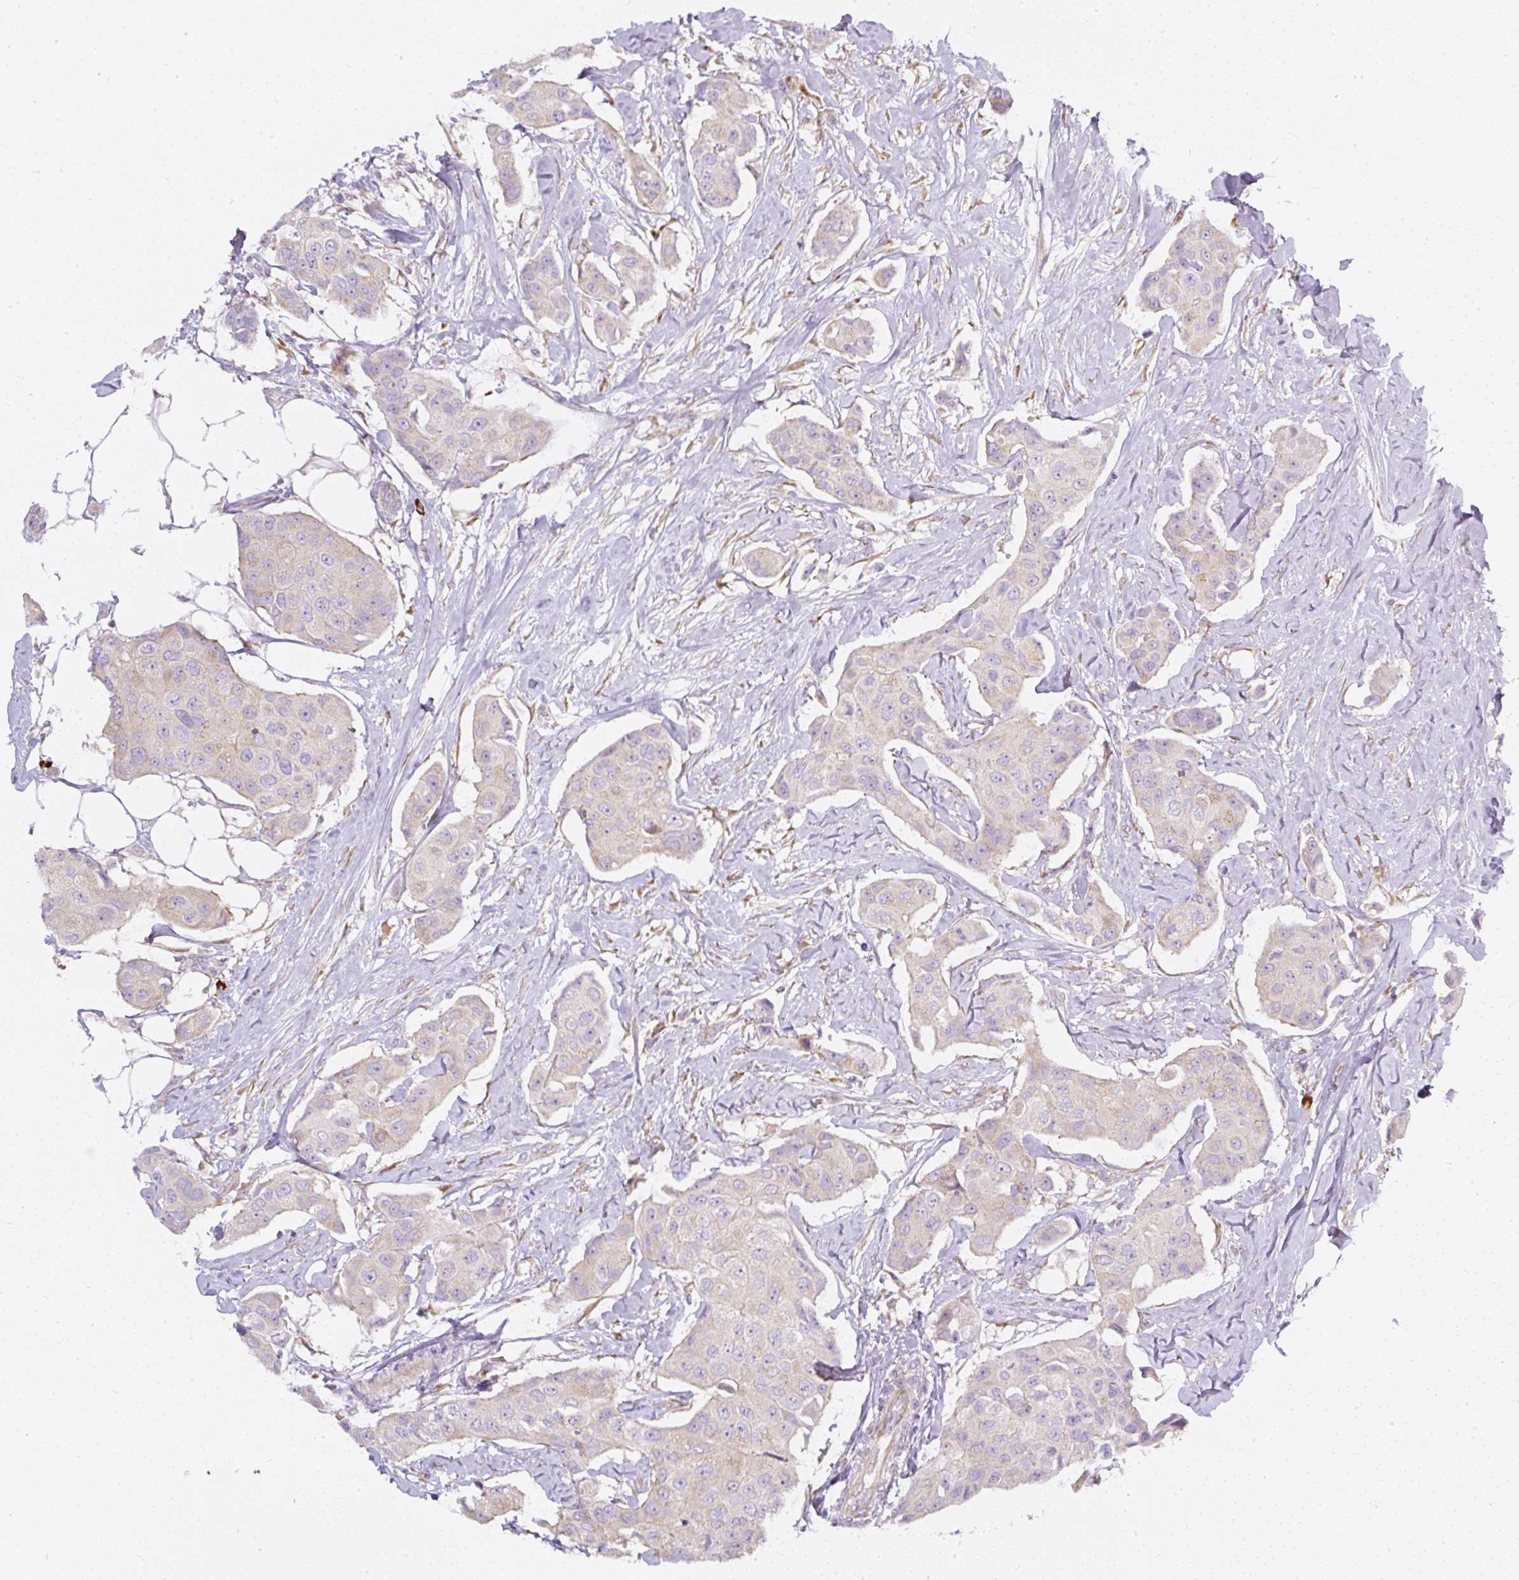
{"staining": {"intensity": "negative", "quantity": "none", "location": "none"}, "tissue": "breast cancer", "cell_type": "Tumor cells", "image_type": "cancer", "snomed": [{"axis": "morphology", "description": "Duct carcinoma"}, {"axis": "topography", "description": "Breast"}, {"axis": "topography", "description": "Lymph node"}], "caption": "There is no significant positivity in tumor cells of breast cancer.", "gene": "MLX", "patient": {"sex": "female", "age": 80}}